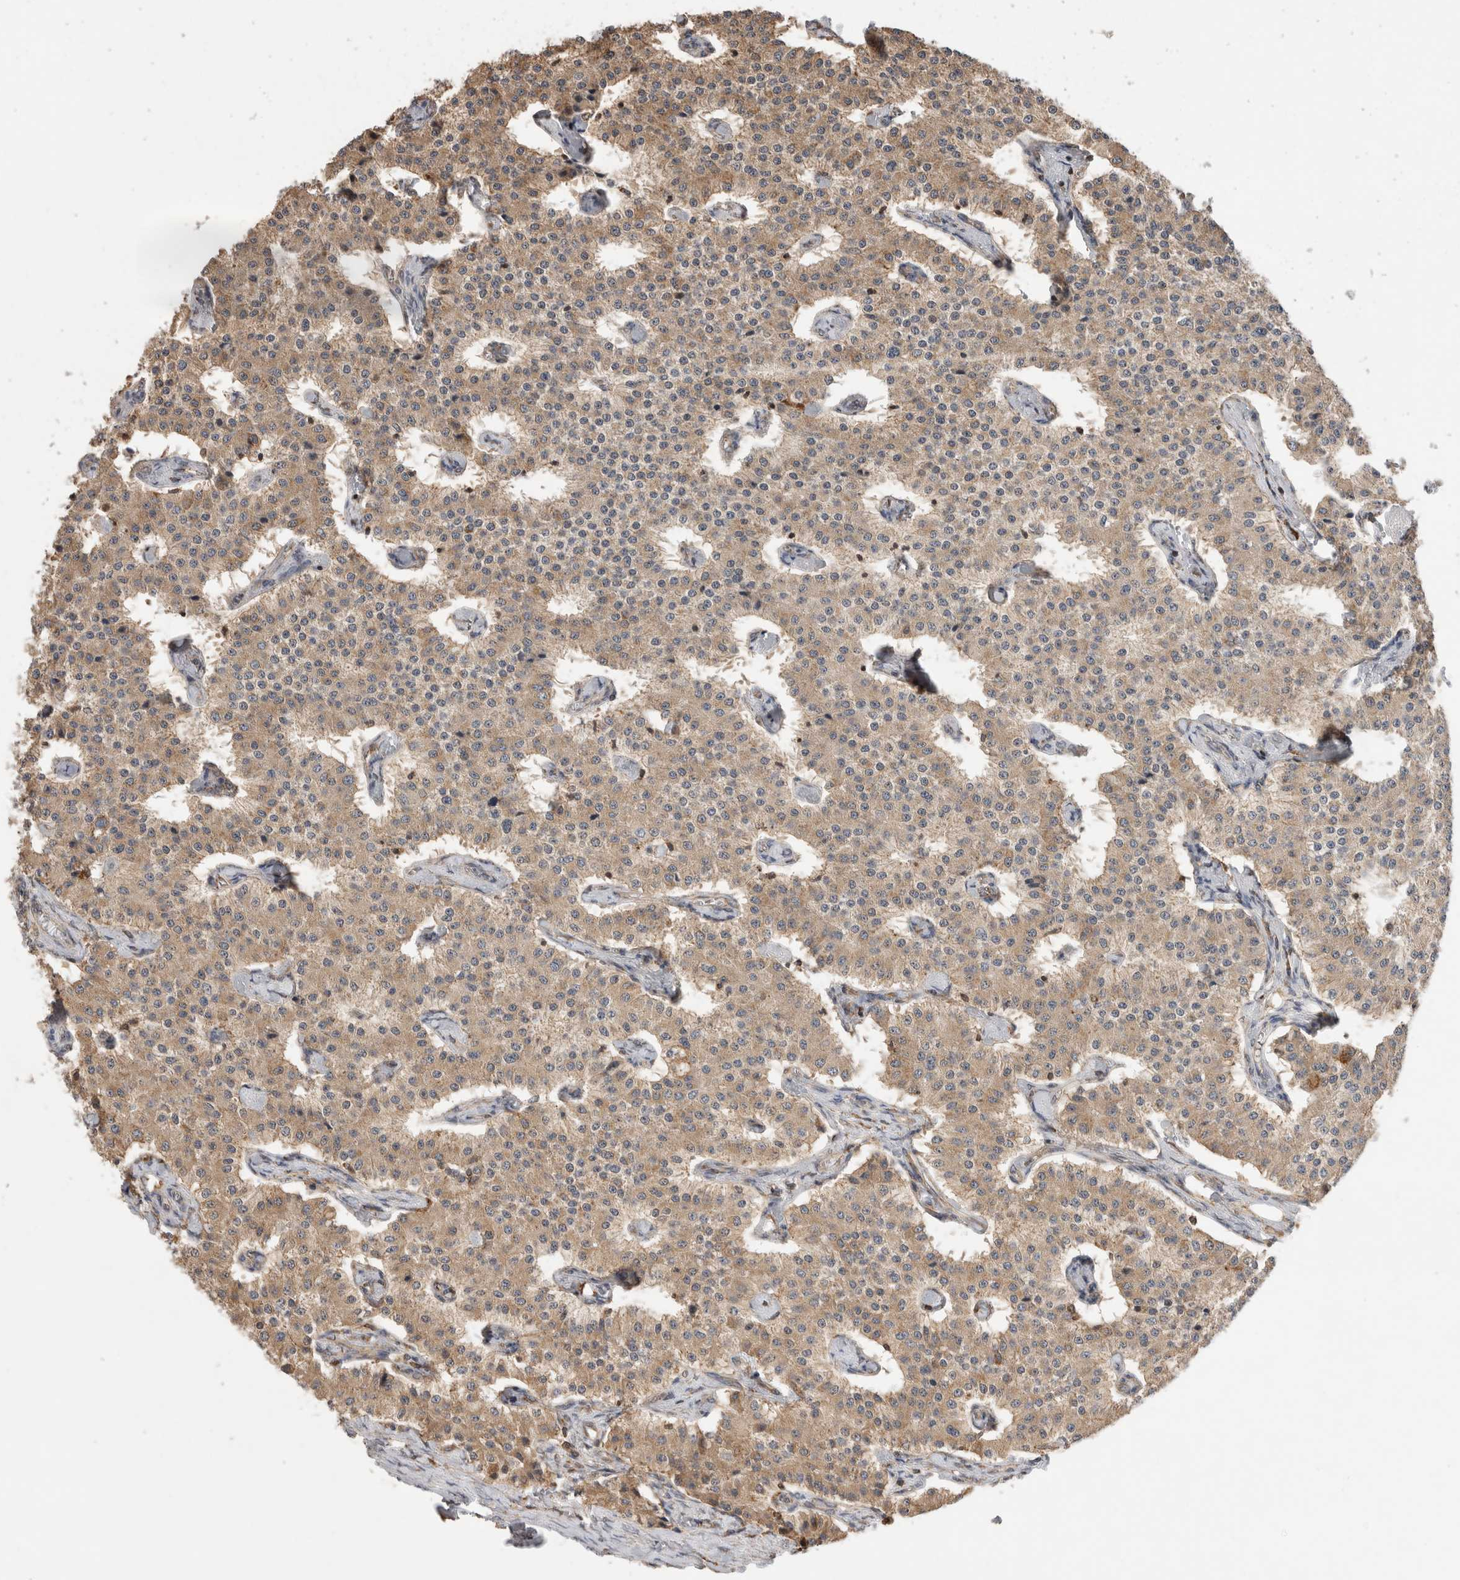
{"staining": {"intensity": "moderate", "quantity": ">75%", "location": "cytoplasmic/membranous"}, "tissue": "carcinoid", "cell_type": "Tumor cells", "image_type": "cancer", "snomed": [{"axis": "morphology", "description": "Carcinoid, malignant, NOS"}, {"axis": "topography", "description": "Colon"}], "caption": "Moderate cytoplasmic/membranous protein expression is seen in about >75% of tumor cells in malignant carcinoid.", "gene": "IMMP2L", "patient": {"sex": "female", "age": 52}}